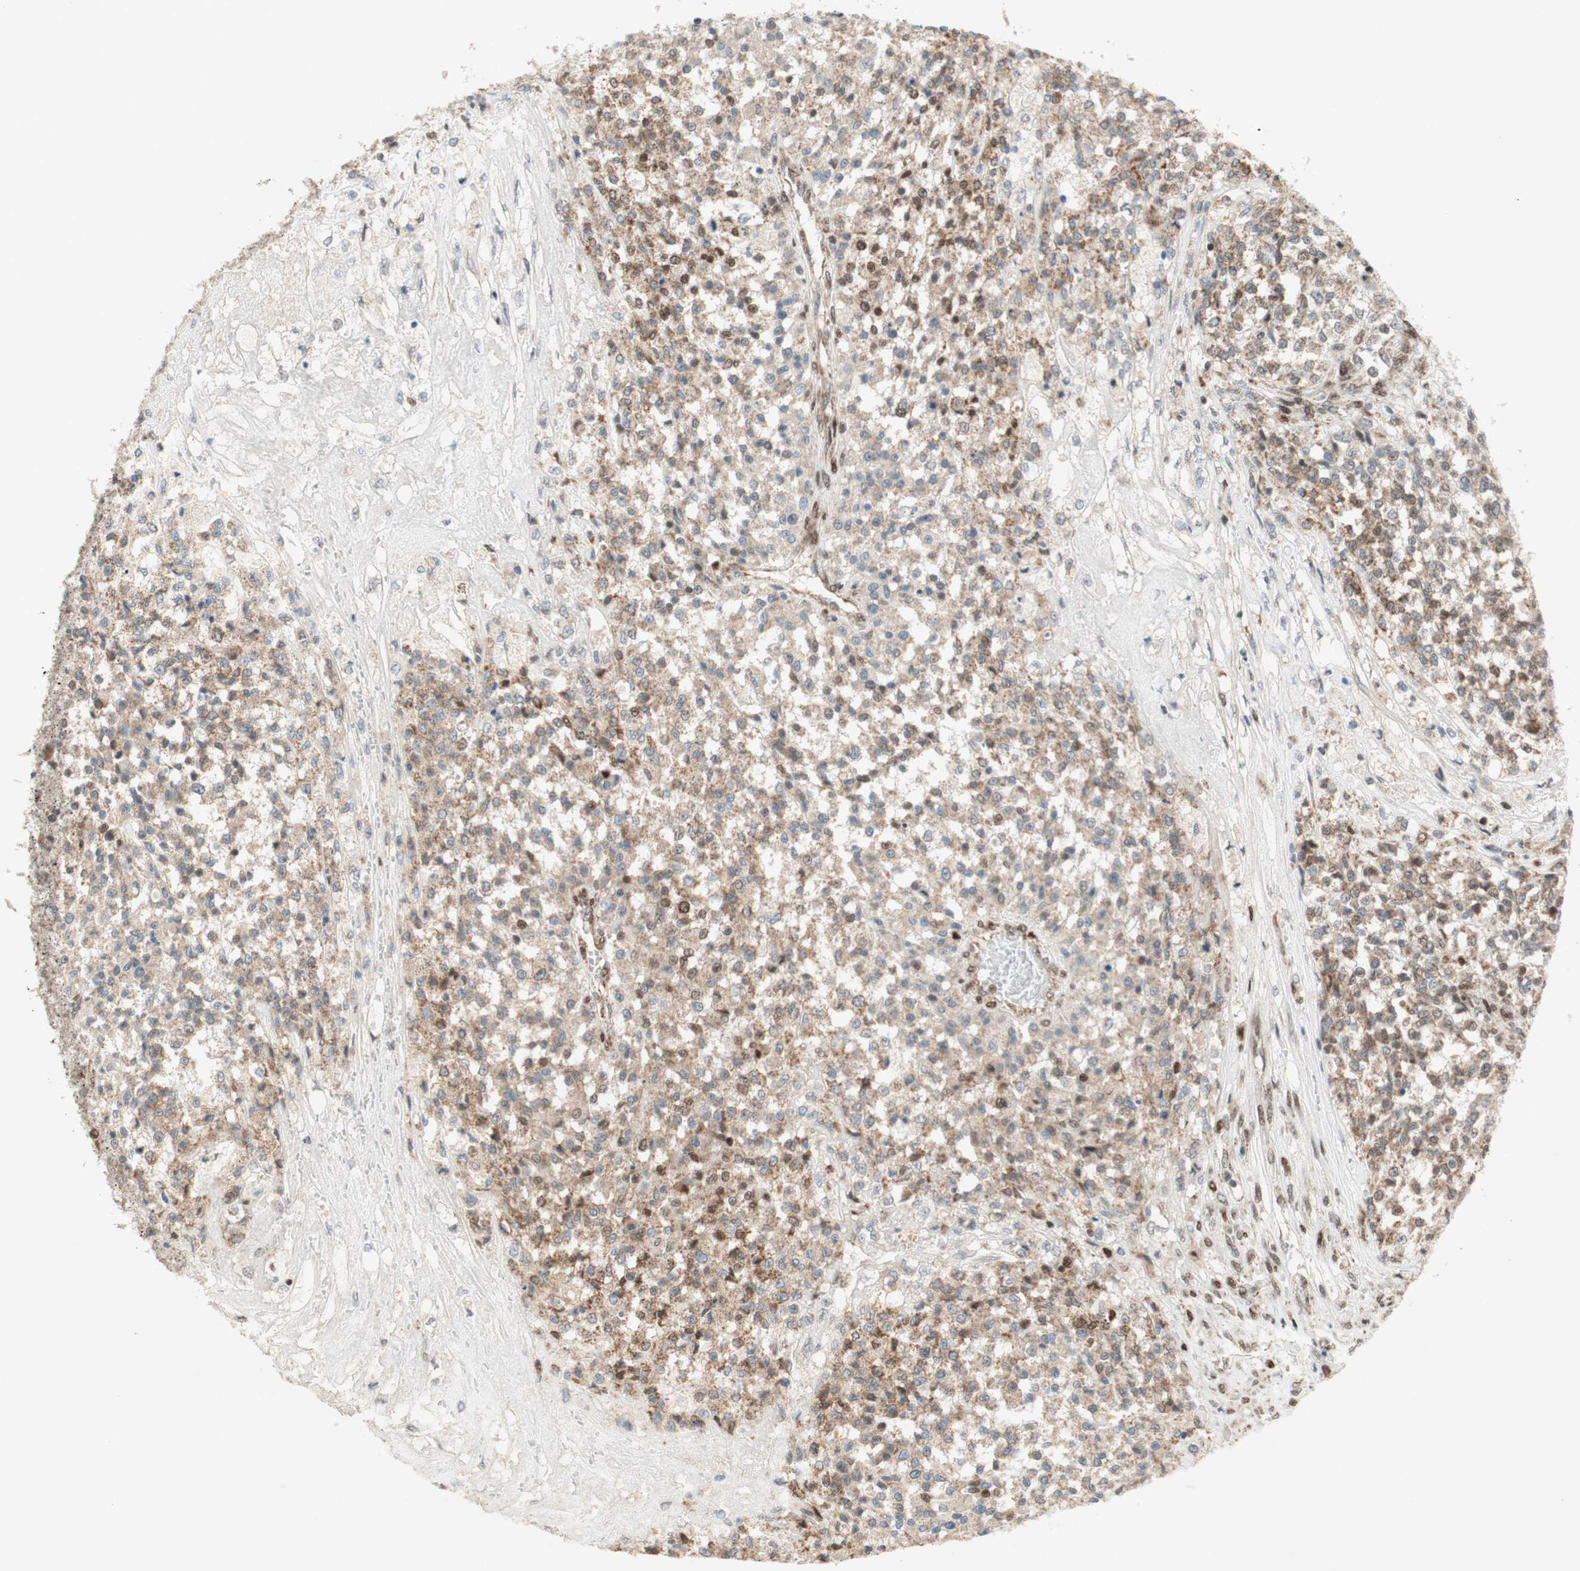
{"staining": {"intensity": "weak", "quantity": "25%-75%", "location": "cytoplasmic/membranous,nuclear"}, "tissue": "testis cancer", "cell_type": "Tumor cells", "image_type": "cancer", "snomed": [{"axis": "morphology", "description": "Seminoma, NOS"}, {"axis": "topography", "description": "Testis"}], "caption": "This image reveals IHC staining of human testis seminoma, with low weak cytoplasmic/membranous and nuclear expression in about 25%-75% of tumor cells.", "gene": "DNMT3A", "patient": {"sex": "male", "age": 59}}